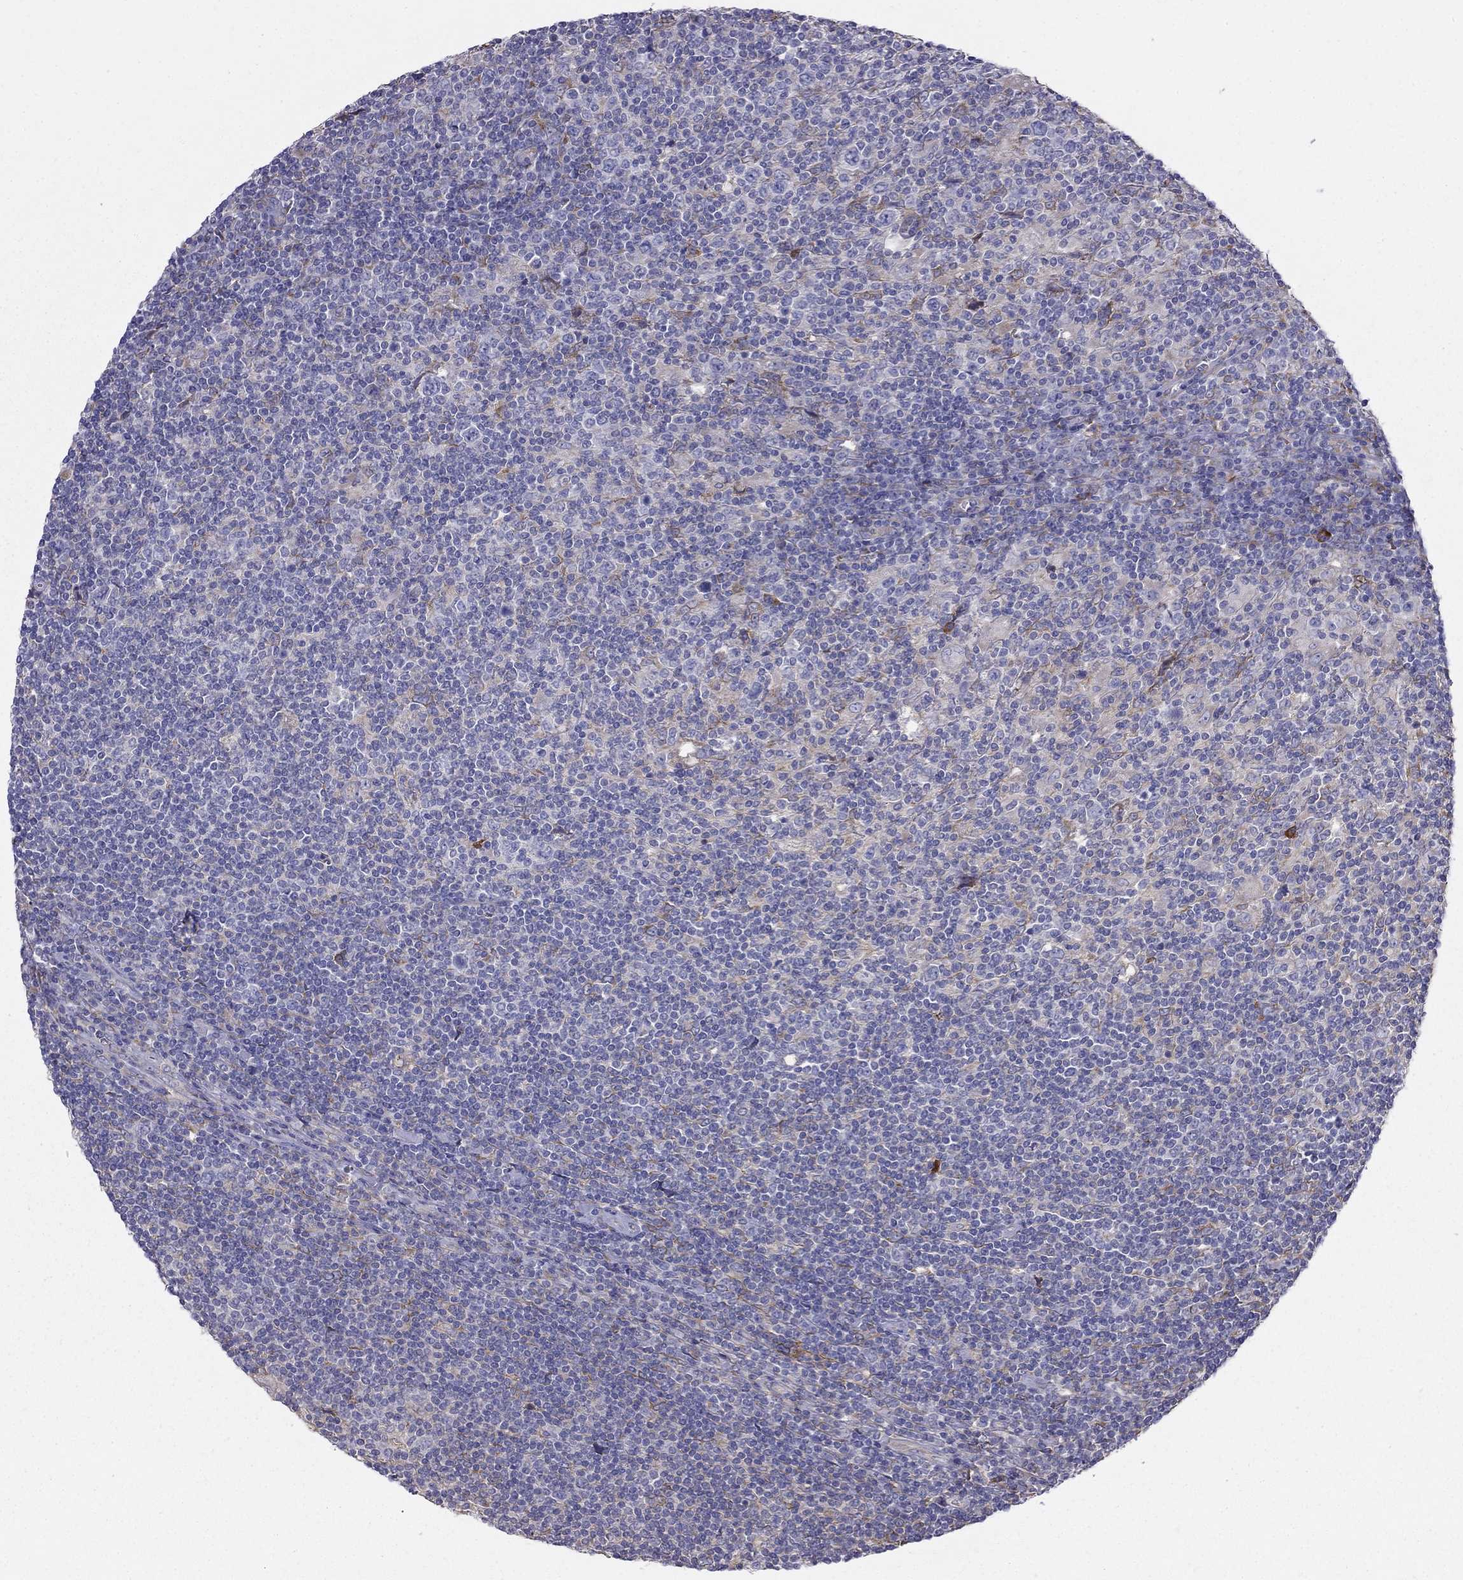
{"staining": {"intensity": "negative", "quantity": "none", "location": "none"}, "tissue": "lymphoma", "cell_type": "Tumor cells", "image_type": "cancer", "snomed": [{"axis": "morphology", "description": "Hodgkin's disease, NOS"}, {"axis": "topography", "description": "Lymph node"}], "caption": "A histopathology image of Hodgkin's disease stained for a protein demonstrates no brown staining in tumor cells.", "gene": "LONRF2", "patient": {"sex": "male", "age": 40}}